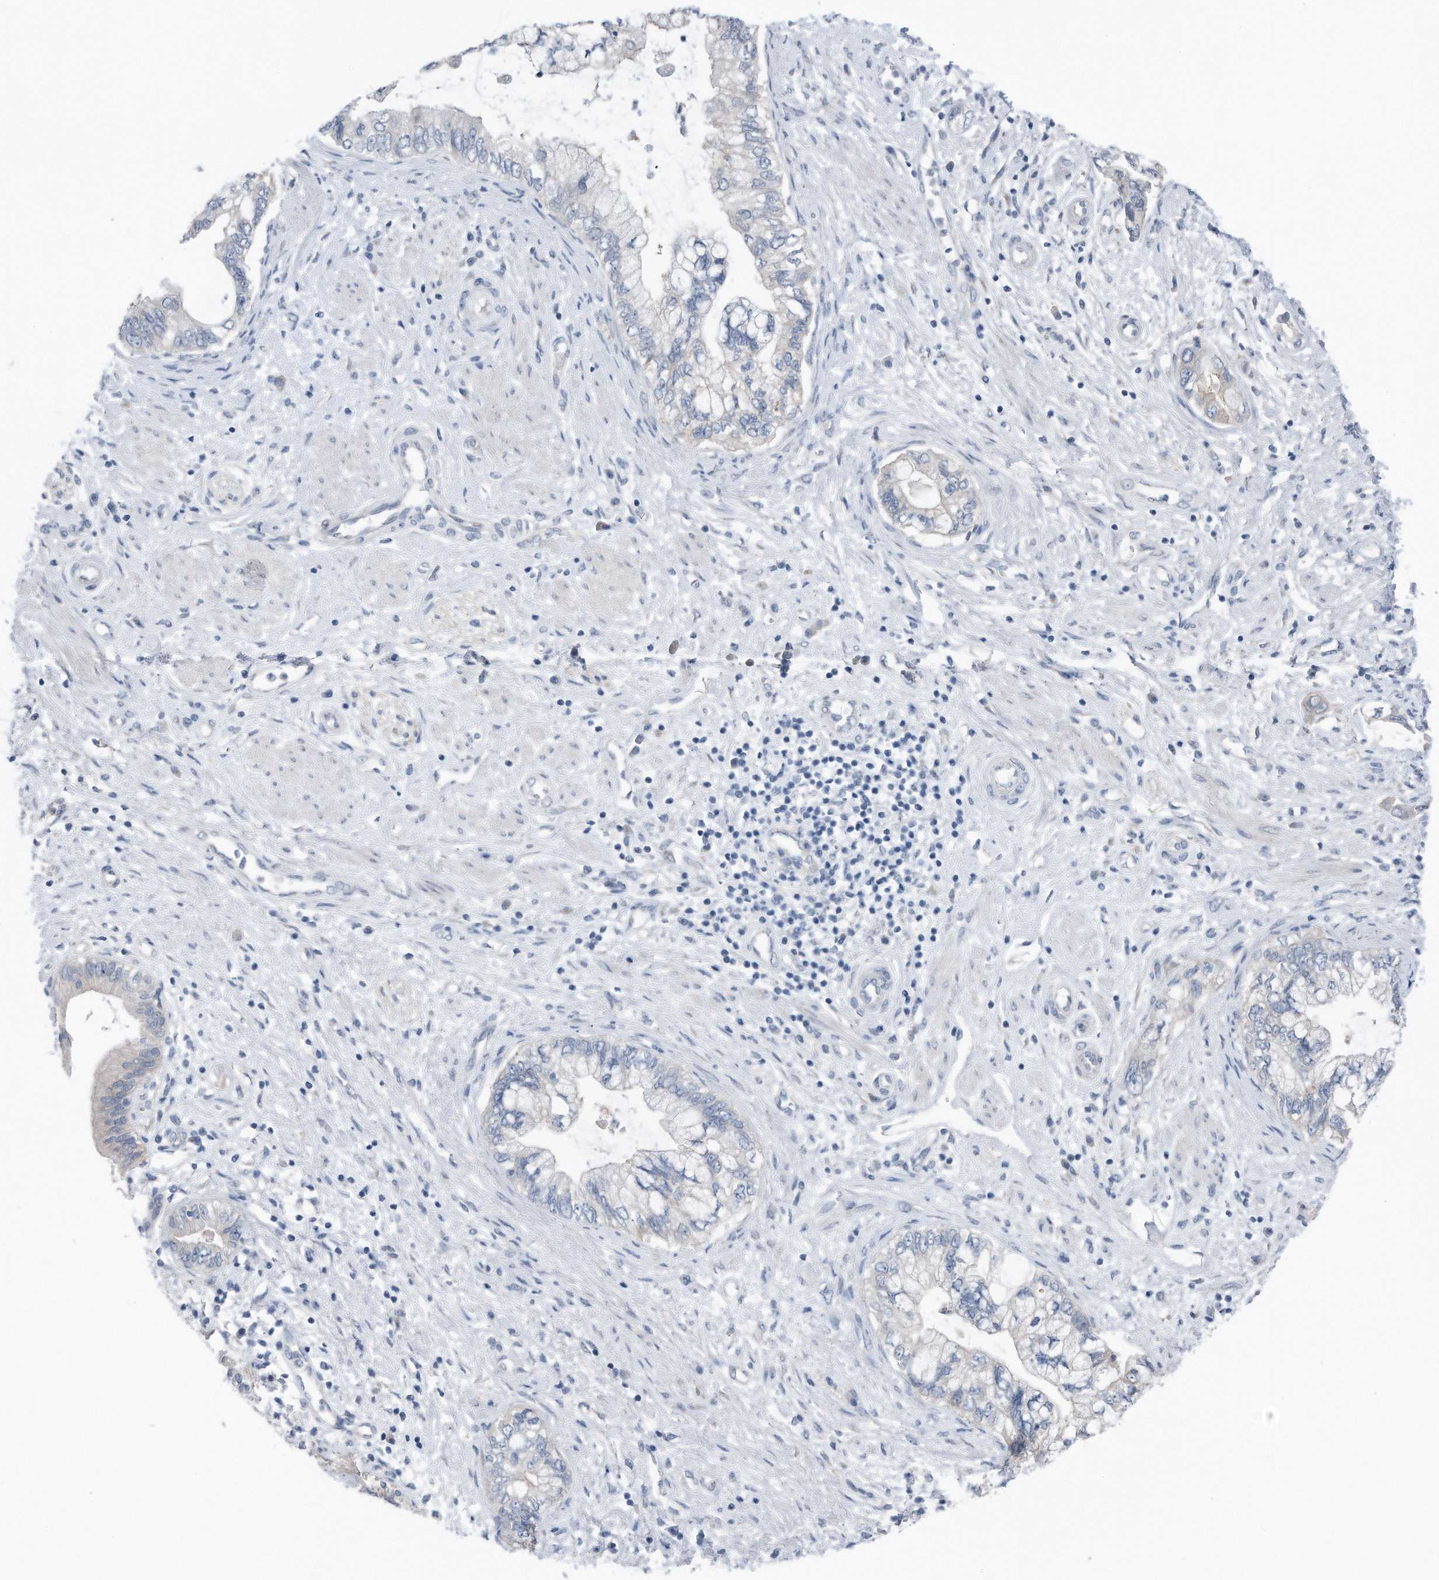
{"staining": {"intensity": "negative", "quantity": "none", "location": "none"}, "tissue": "pancreatic cancer", "cell_type": "Tumor cells", "image_type": "cancer", "snomed": [{"axis": "morphology", "description": "Adenocarcinoma, NOS"}, {"axis": "topography", "description": "Pancreas"}], "caption": "Protein analysis of pancreatic cancer reveals no significant positivity in tumor cells. (Brightfield microscopy of DAB immunohistochemistry at high magnification).", "gene": "YRDC", "patient": {"sex": "female", "age": 73}}